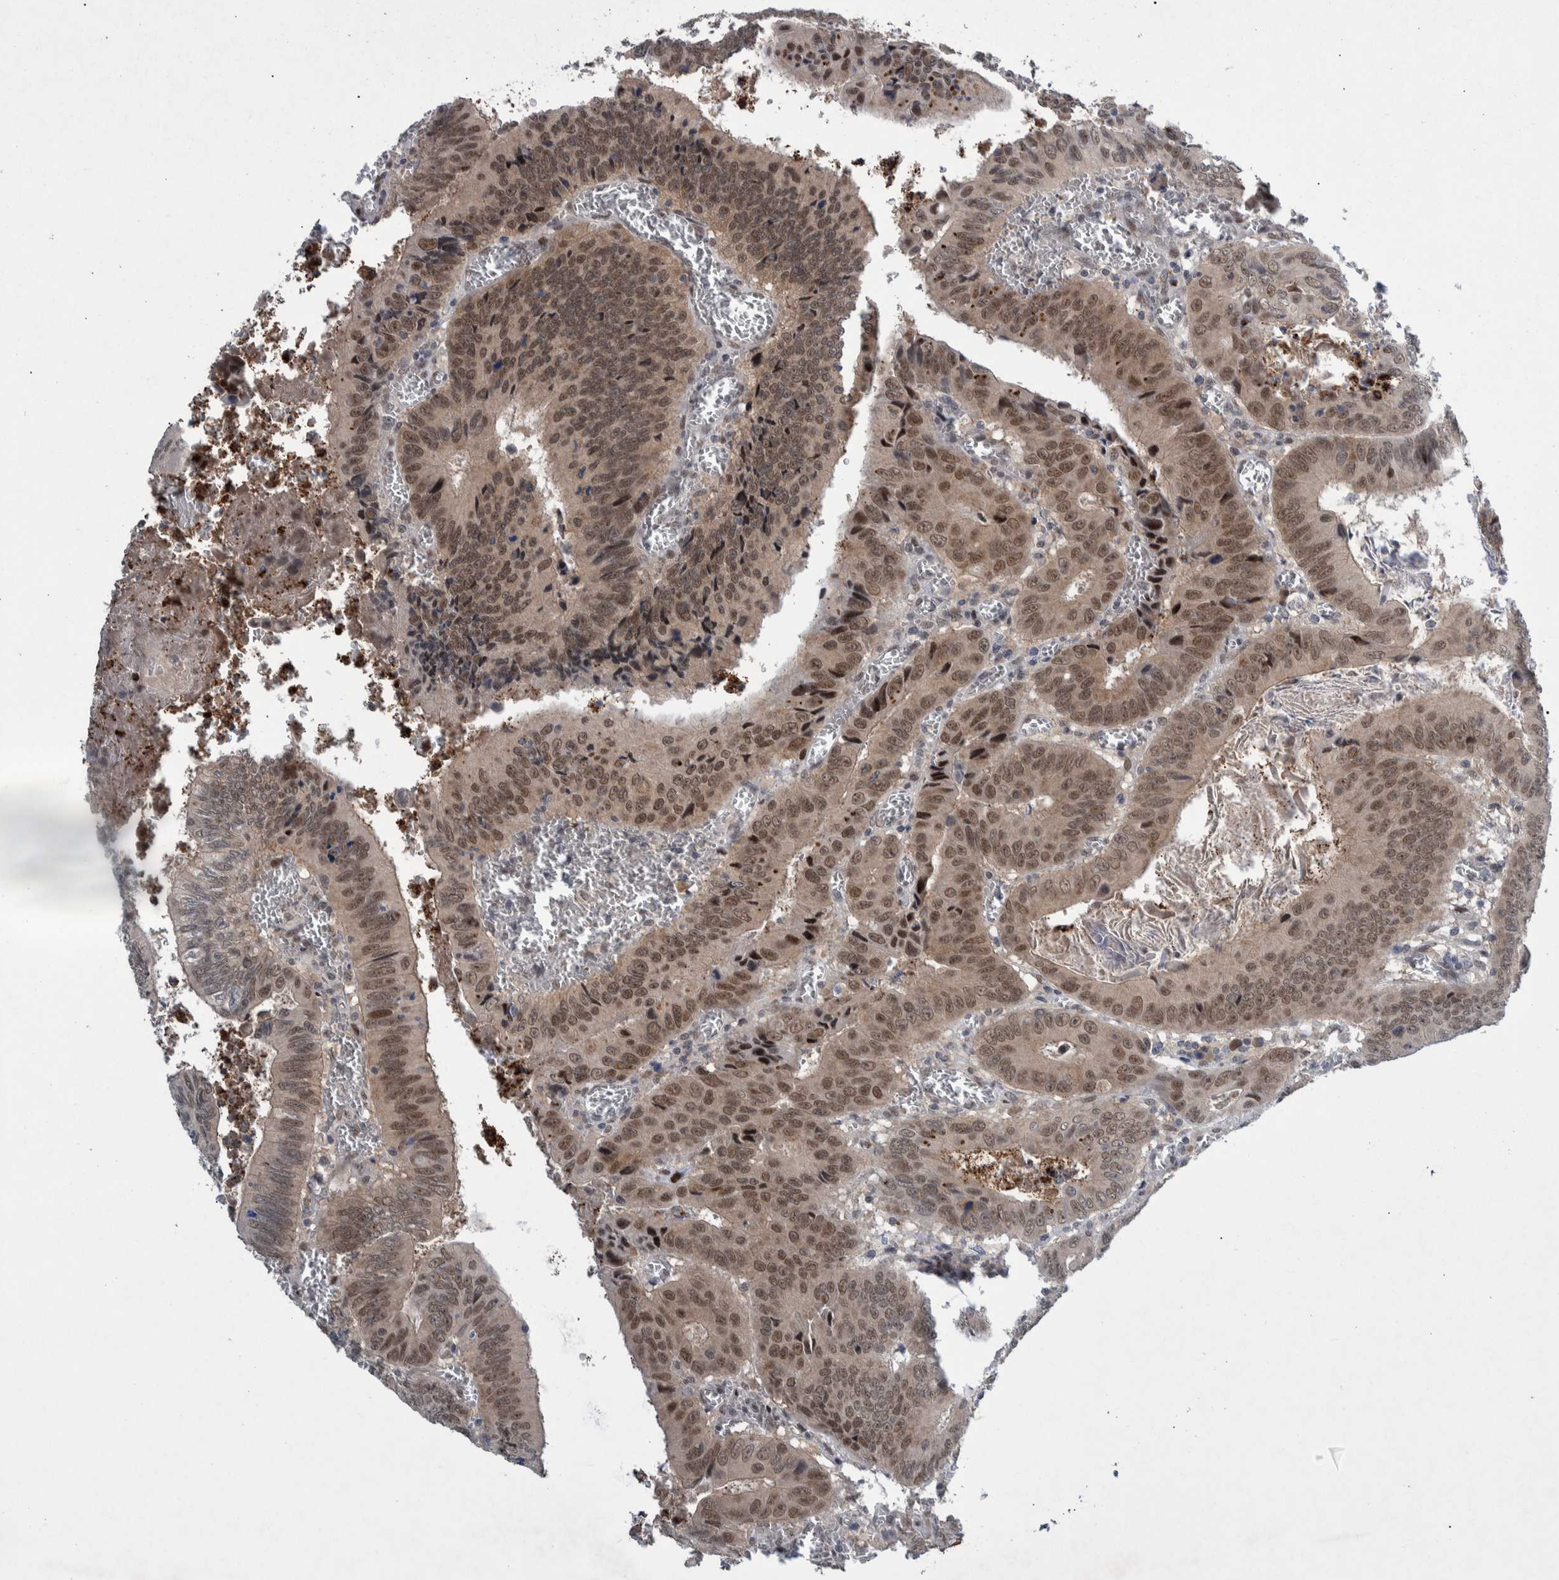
{"staining": {"intensity": "moderate", "quantity": ">75%", "location": "cytoplasmic/membranous,nuclear"}, "tissue": "colorectal cancer", "cell_type": "Tumor cells", "image_type": "cancer", "snomed": [{"axis": "morphology", "description": "Inflammation, NOS"}, {"axis": "morphology", "description": "Adenocarcinoma, NOS"}, {"axis": "topography", "description": "Colon"}], "caption": "Immunohistochemistry histopathology image of human colorectal cancer (adenocarcinoma) stained for a protein (brown), which demonstrates medium levels of moderate cytoplasmic/membranous and nuclear staining in about >75% of tumor cells.", "gene": "ESRP1", "patient": {"sex": "male", "age": 72}}